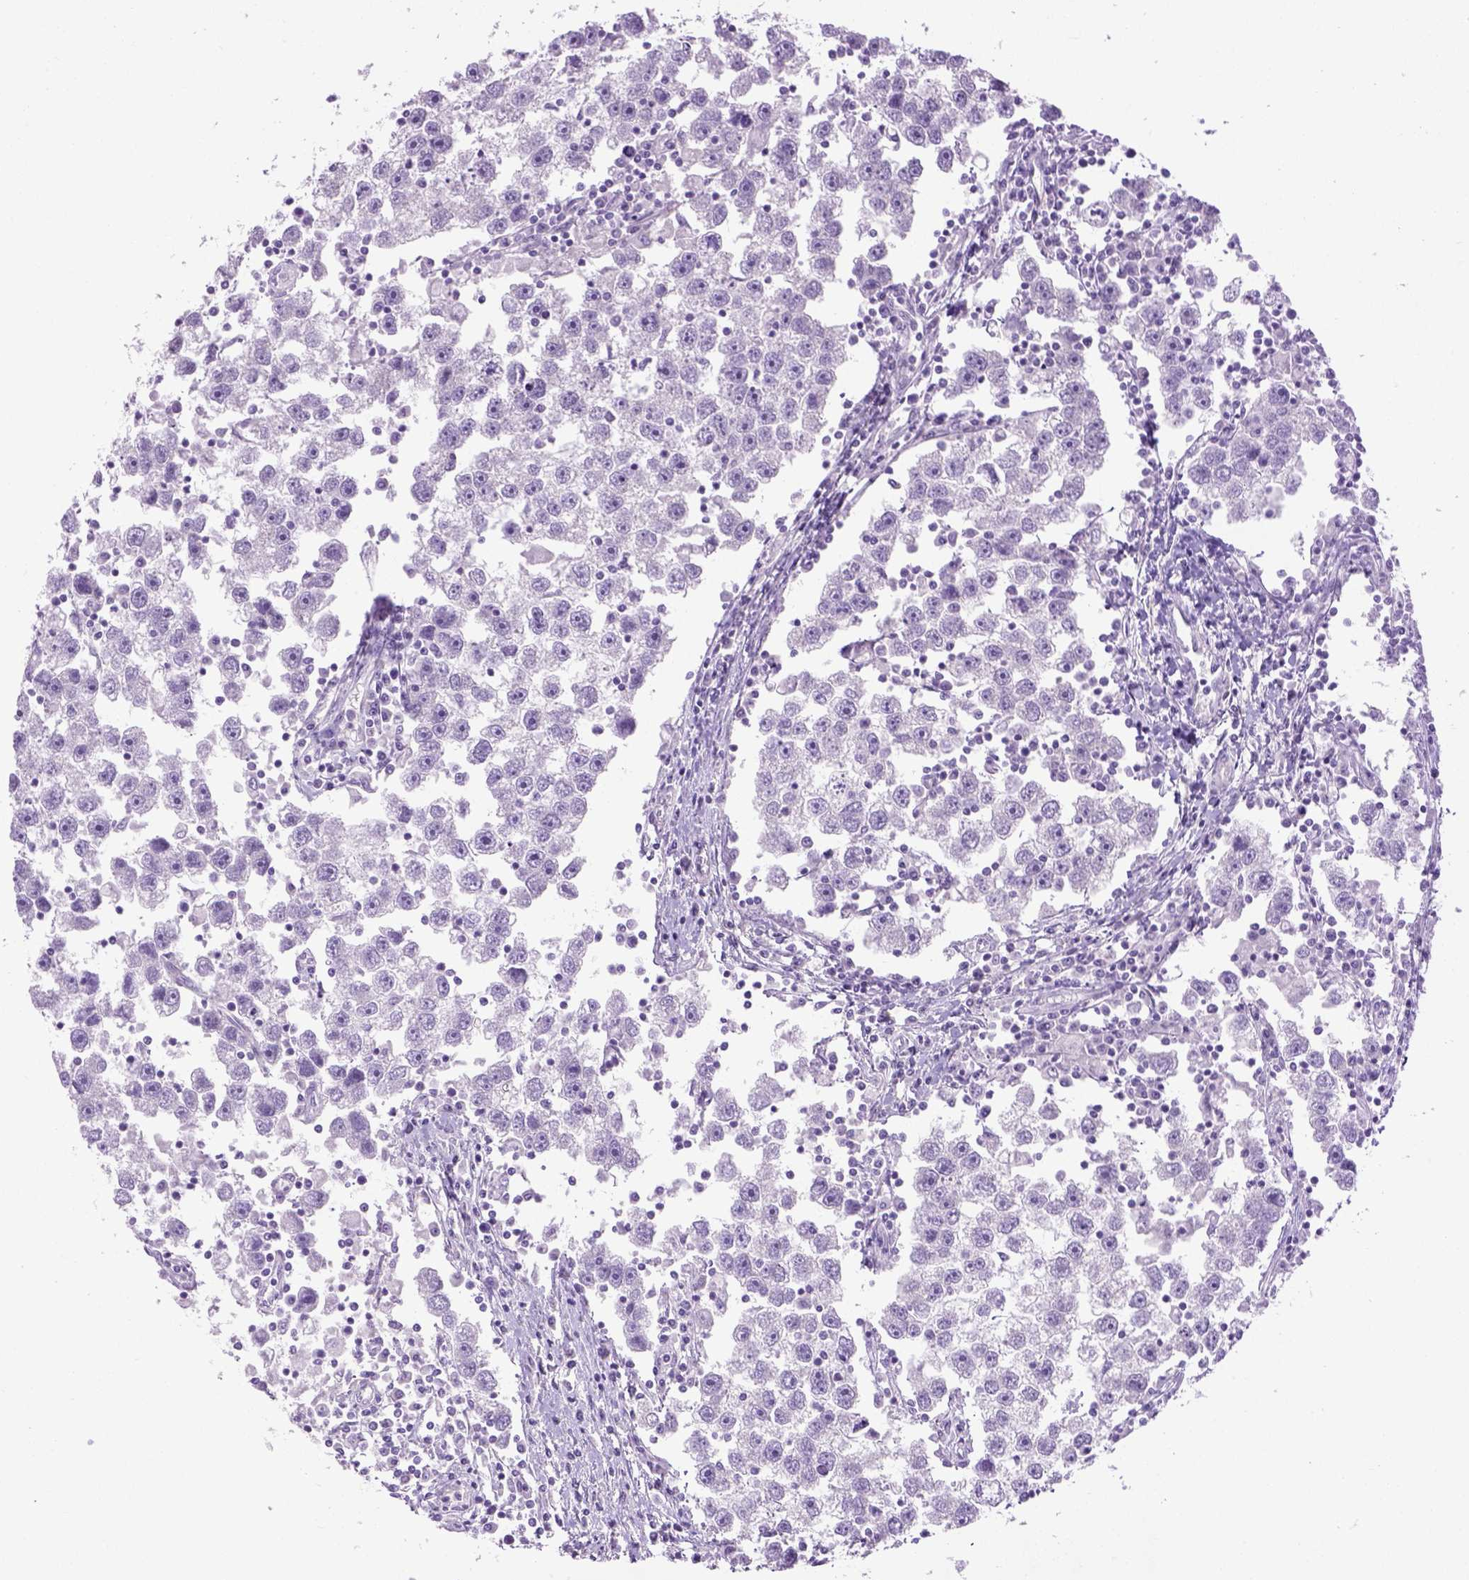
{"staining": {"intensity": "negative", "quantity": "none", "location": "none"}, "tissue": "testis cancer", "cell_type": "Tumor cells", "image_type": "cancer", "snomed": [{"axis": "morphology", "description": "Seminoma, NOS"}, {"axis": "topography", "description": "Testis"}], "caption": "Immunohistochemistry of testis seminoma demonstrates no positivity in tumor cells. (Brightfield microscopy of DAB immunohistochemistry (IHC) at high magnification).", "gene": "CYP24A1", "patient": {"sex": "male", "age": 30}}